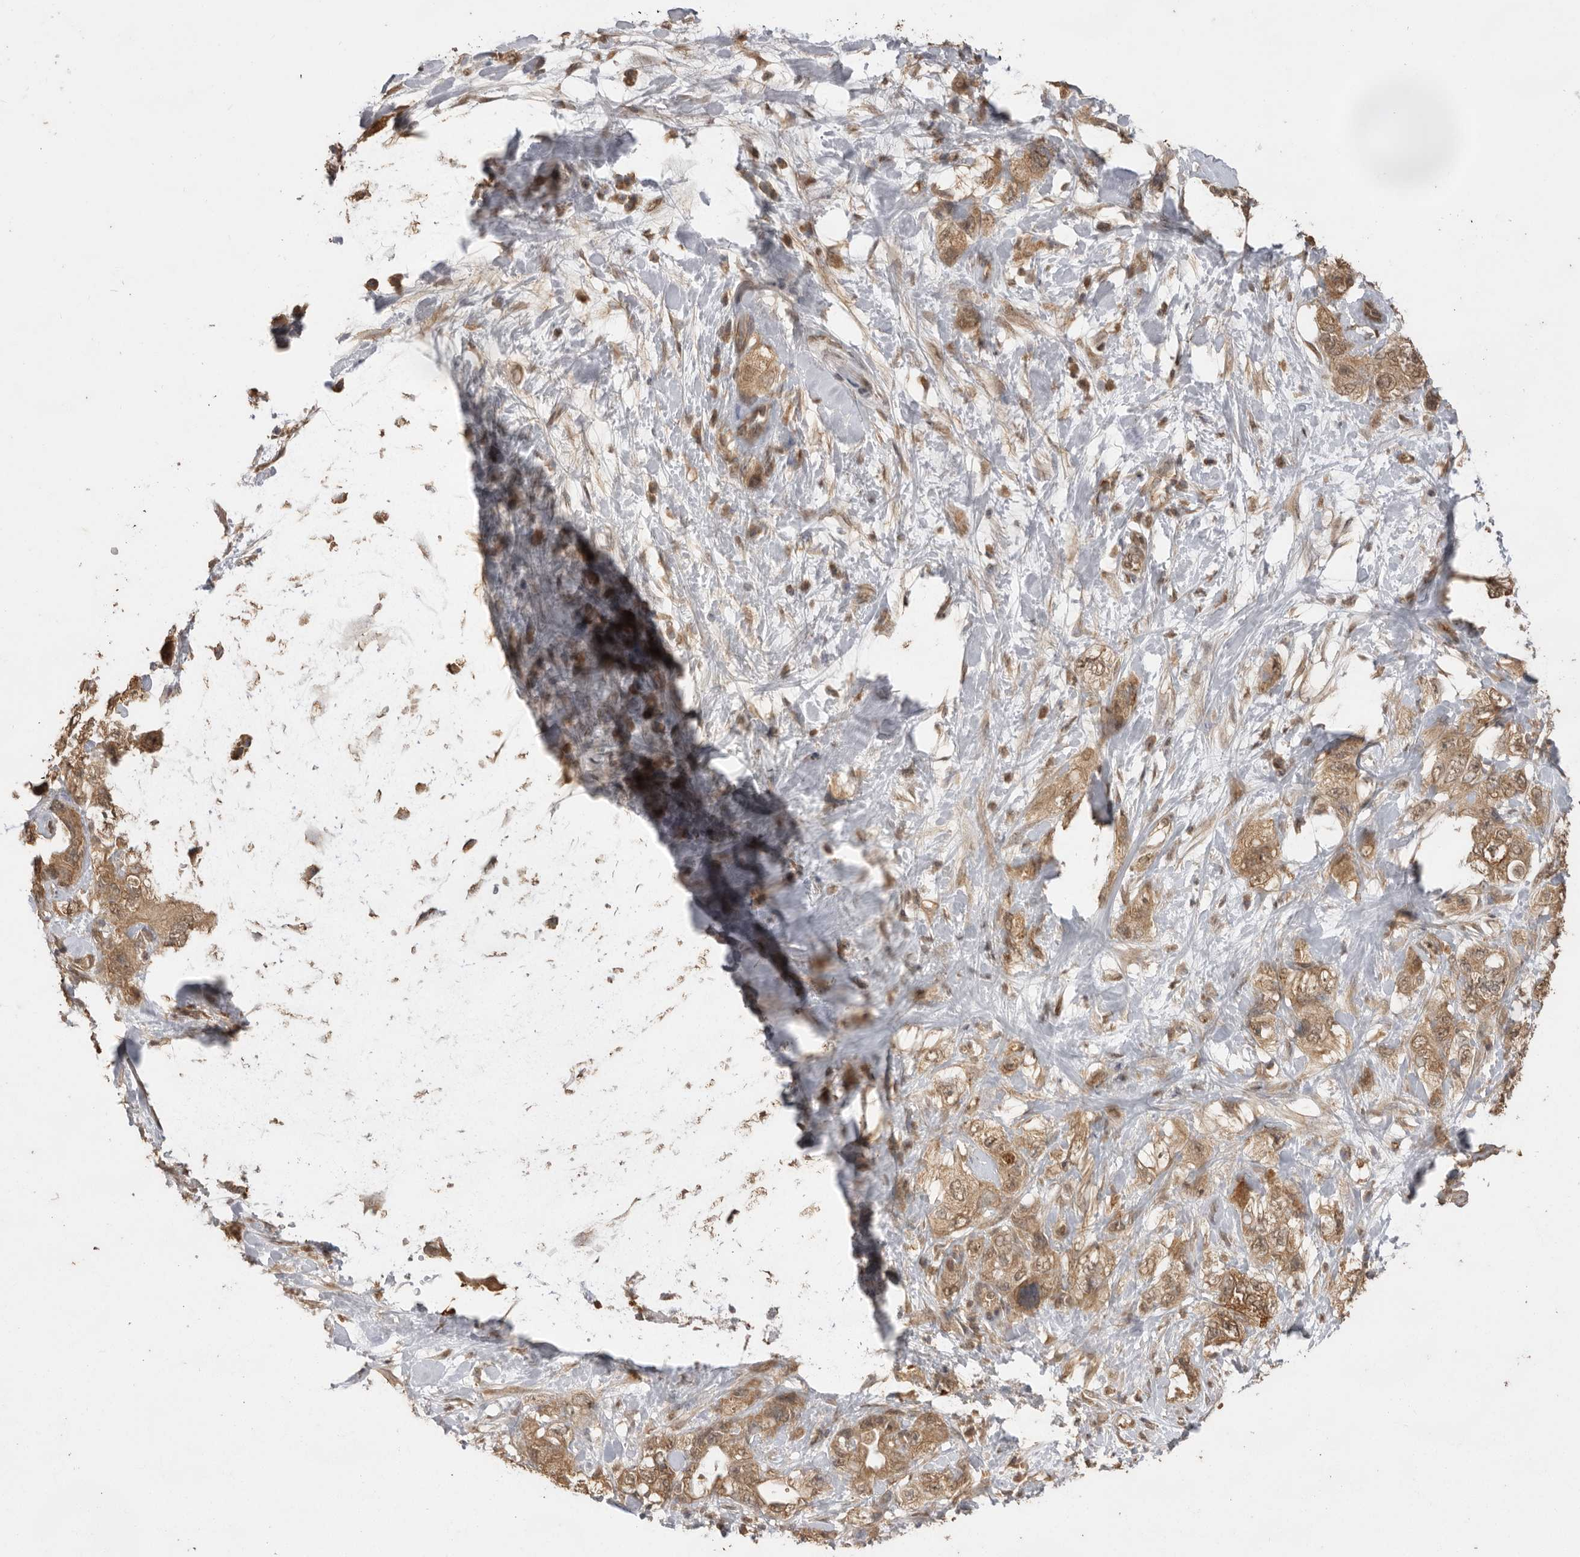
{"staining": {"intensity": "moderate", "quantity": ">75%", "location": "cytoplasmic/membranous,nuclear"}, "tissue": "pancreatic cancer", "cell_type": "Tumor cells", "image_type": "cancer", "snomed": [{"axis": "morphology", "description": "Adenocarcinoma, NOS"}, {"axis": "topography", "description": "Pancreas"}], "caption": "An immunohistochemistry (IHC) histopathology image of neoplastic tissue is shown. Protein staining in brown labels moderate cytoplasmic/membranous and nuclear positivity in adenocarcinoma (pancreatic) within tumor cells. (Brightfield microscopy of DAB IHC at high magnification).", "gene": "JAG2", "patient": {"sex": "female", "age": 73}}